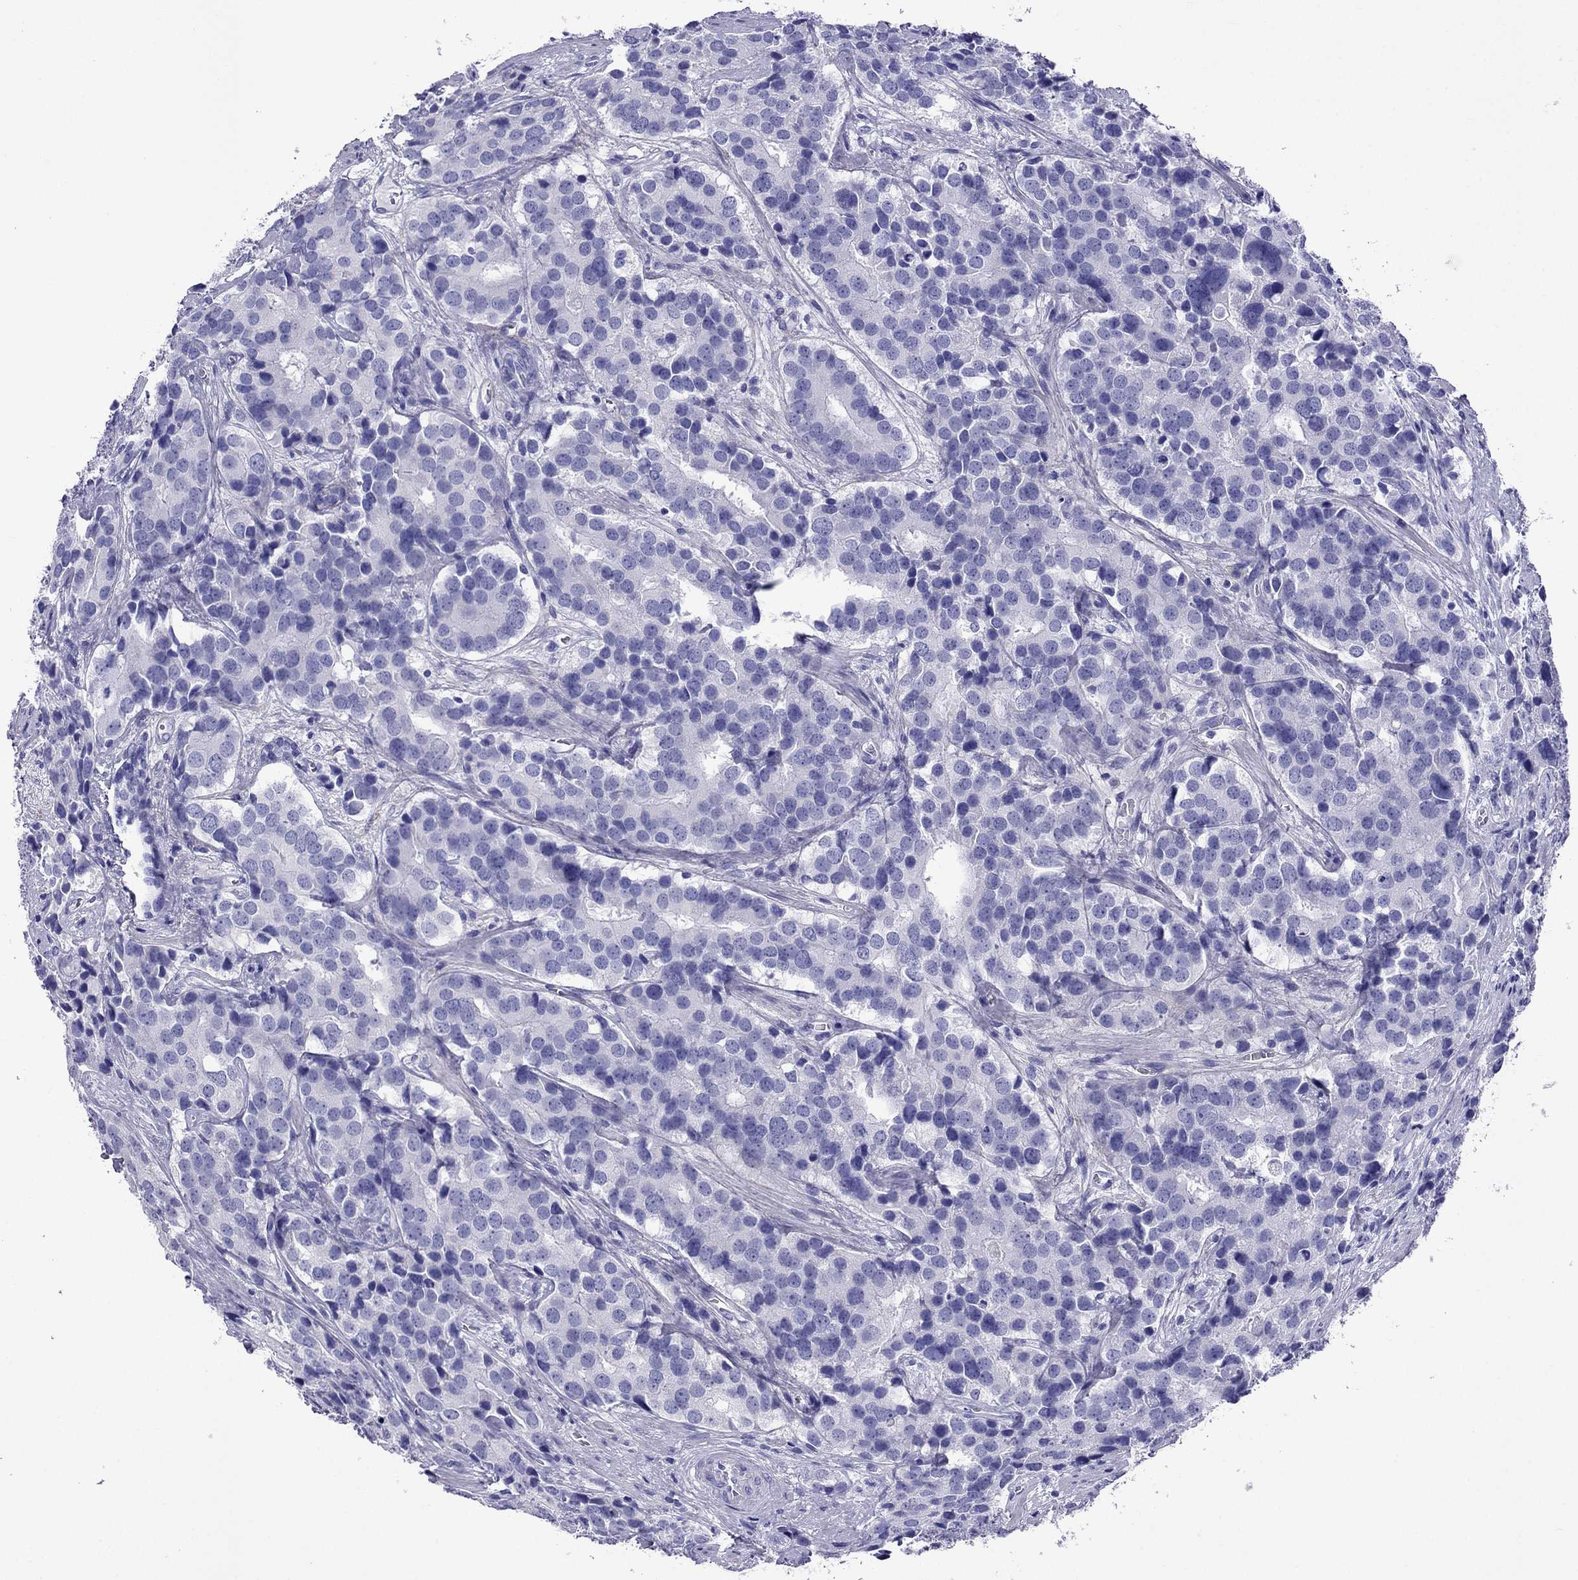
{"staining": {"intensity": "negative", "quantity": "none", "location": "none"}, "tissue": "prostate cancer", "cell_type": "Tumor cells", "image_type": "cancer", "snomed": [{"axis": "morphology", "description": "Adenocarcinoma, NOS"}, {"axis": "topography", "description": "Prostate and seminal vesicle, NOS"}], "caption": "Immunohistochemistry (IHC) image of neoplastic tissue: prostate adenocarcinoma stained with DAB (3,3'-diaminobenzidine) exhibits no significant protein expression in tumor cells. (IHC, brightfield microscopy, high magnification).", "gene": "ARR3", "patient": {"sex": "male", "age": 63}}